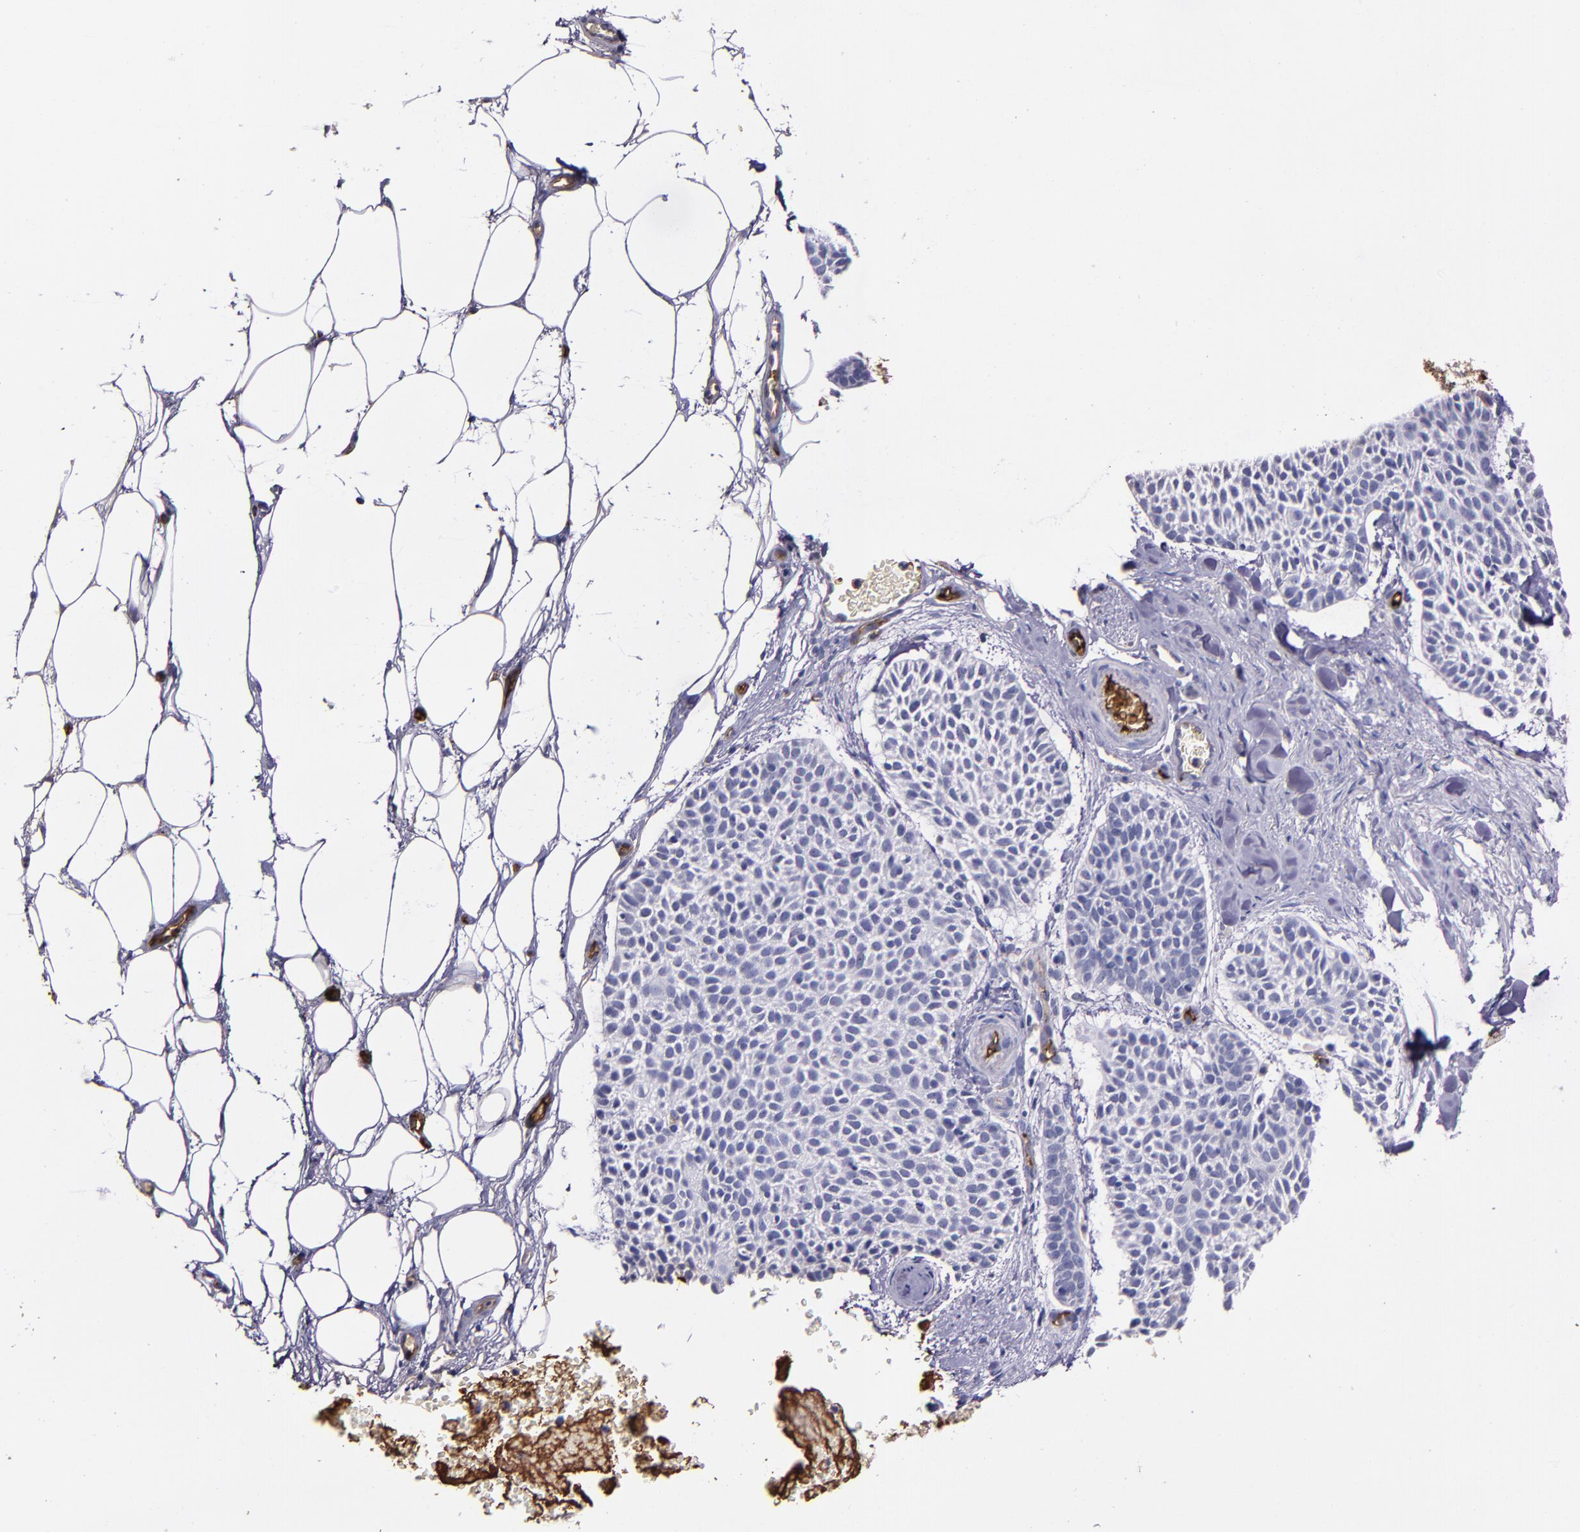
{"staining": {"intensity": "negative", "quantity": "none", "location": "none"}, "tissue": "skin cancer", "cell_type": "Tumor cells", "image_type": "cancer", "snomed": [{"axis": "morphology", "description": "Normal tissue, NOS"}, {"axis": "morphology", "description": "Basal cell carcinoma"}, {"axis": "topography", "description": "Skin"}], "caption": "Immunohistochemistry image of neoplastic tissue: human skin cancer (basal cell carcinoma) stained with DAB (3,3'-diaminobenzidine) reveals no significant protein staining in tumor cells.", "gene": "A2M", "patient": {"sex": "female", "age": 70}}